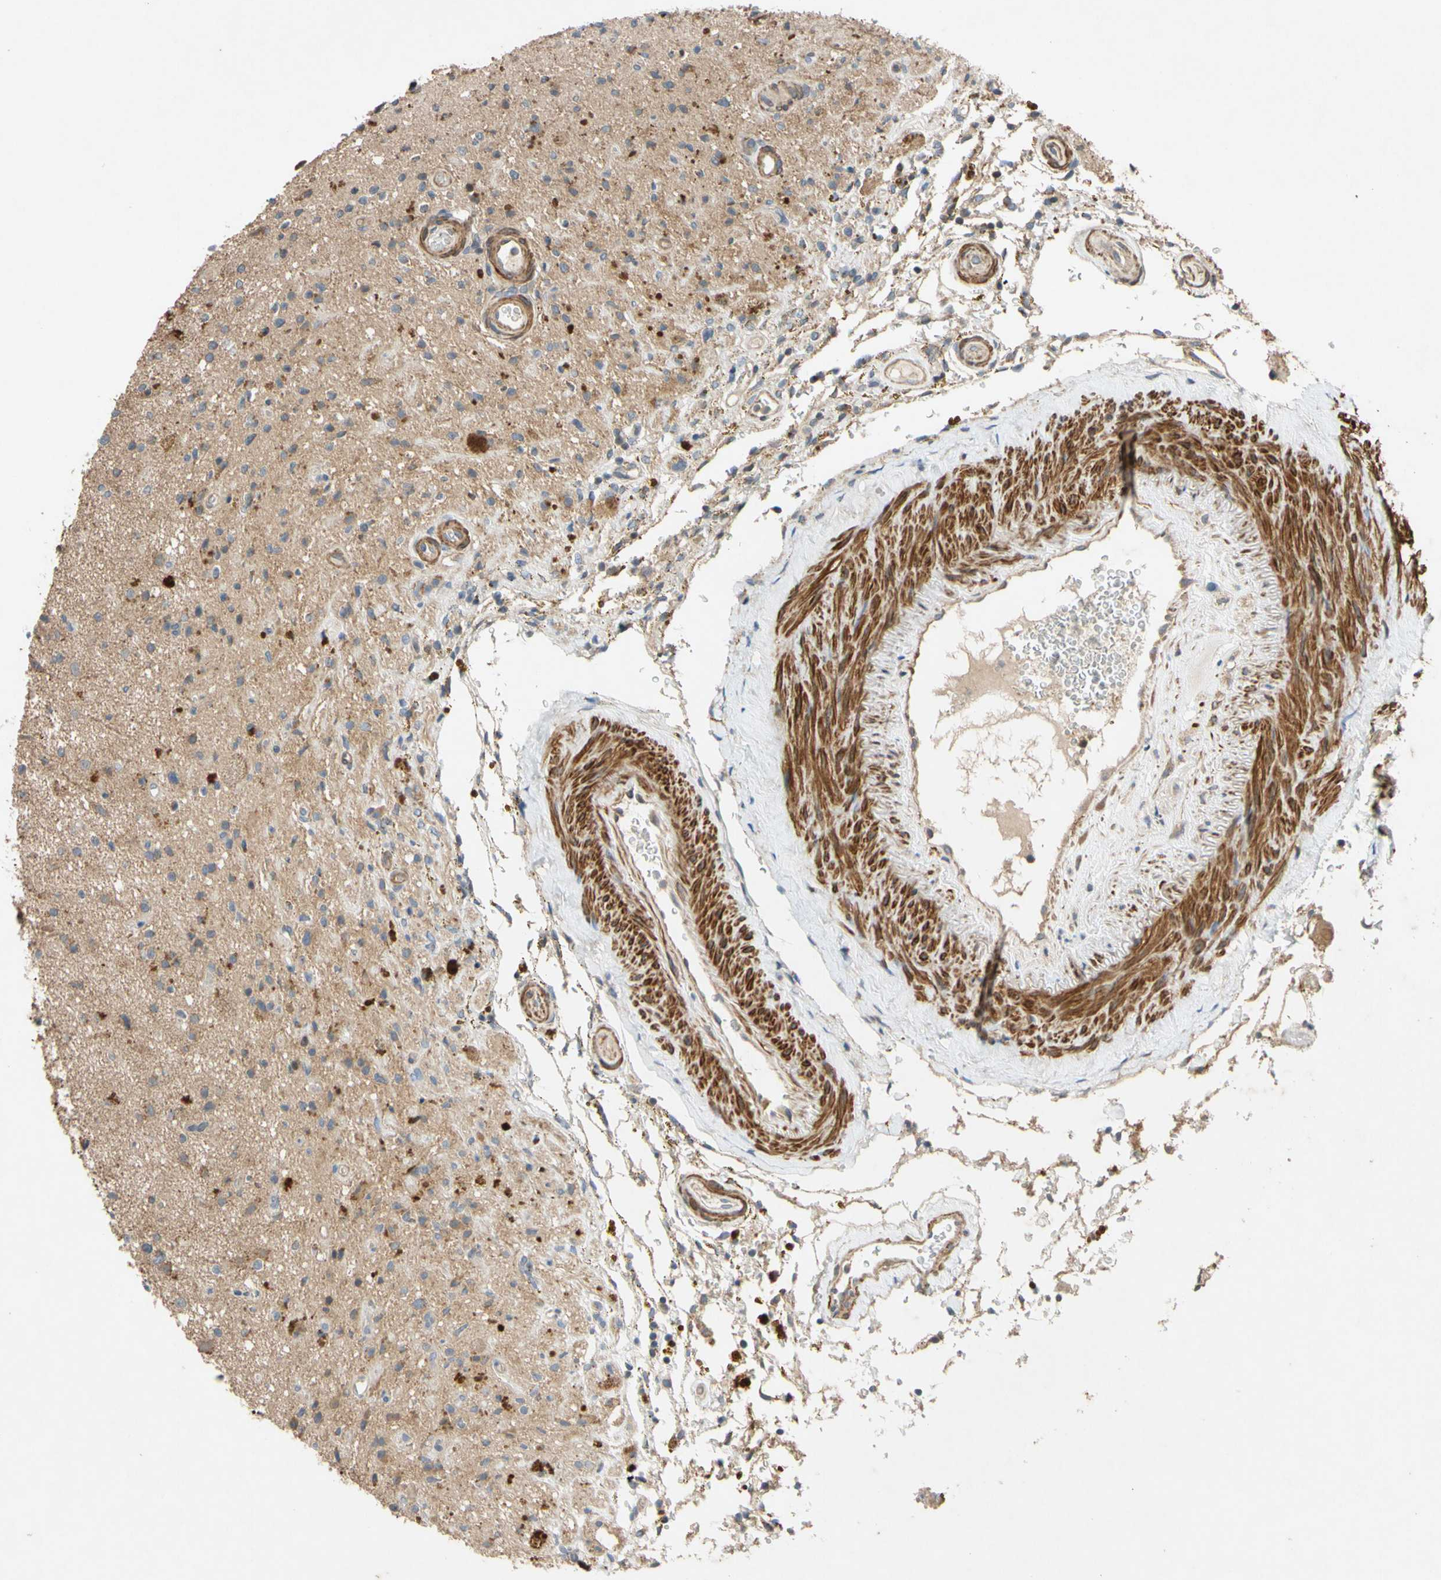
{"staining": {"intensity": "weak", "quantity": "25%-75%", "location": "cytoplasmic/membranous"}, "tissue": "glioma", "cell_type": "Tumor cells", "image_type": "cancer", "snomed": [{"axis": "morphology", "description": "Glioma, malignant, High grade"}, {"axis": "topography", "description": "Brain"}], "caption": "Immunohistochemical staining of human malignant glioma (high-grade) demonstrates low levels of weak cytoplasmic/membranous protein staining in approximately 25%-75% of tumor cells.", "gene": "PARD6A", "patient": {"sex": "male", "age": 33}}